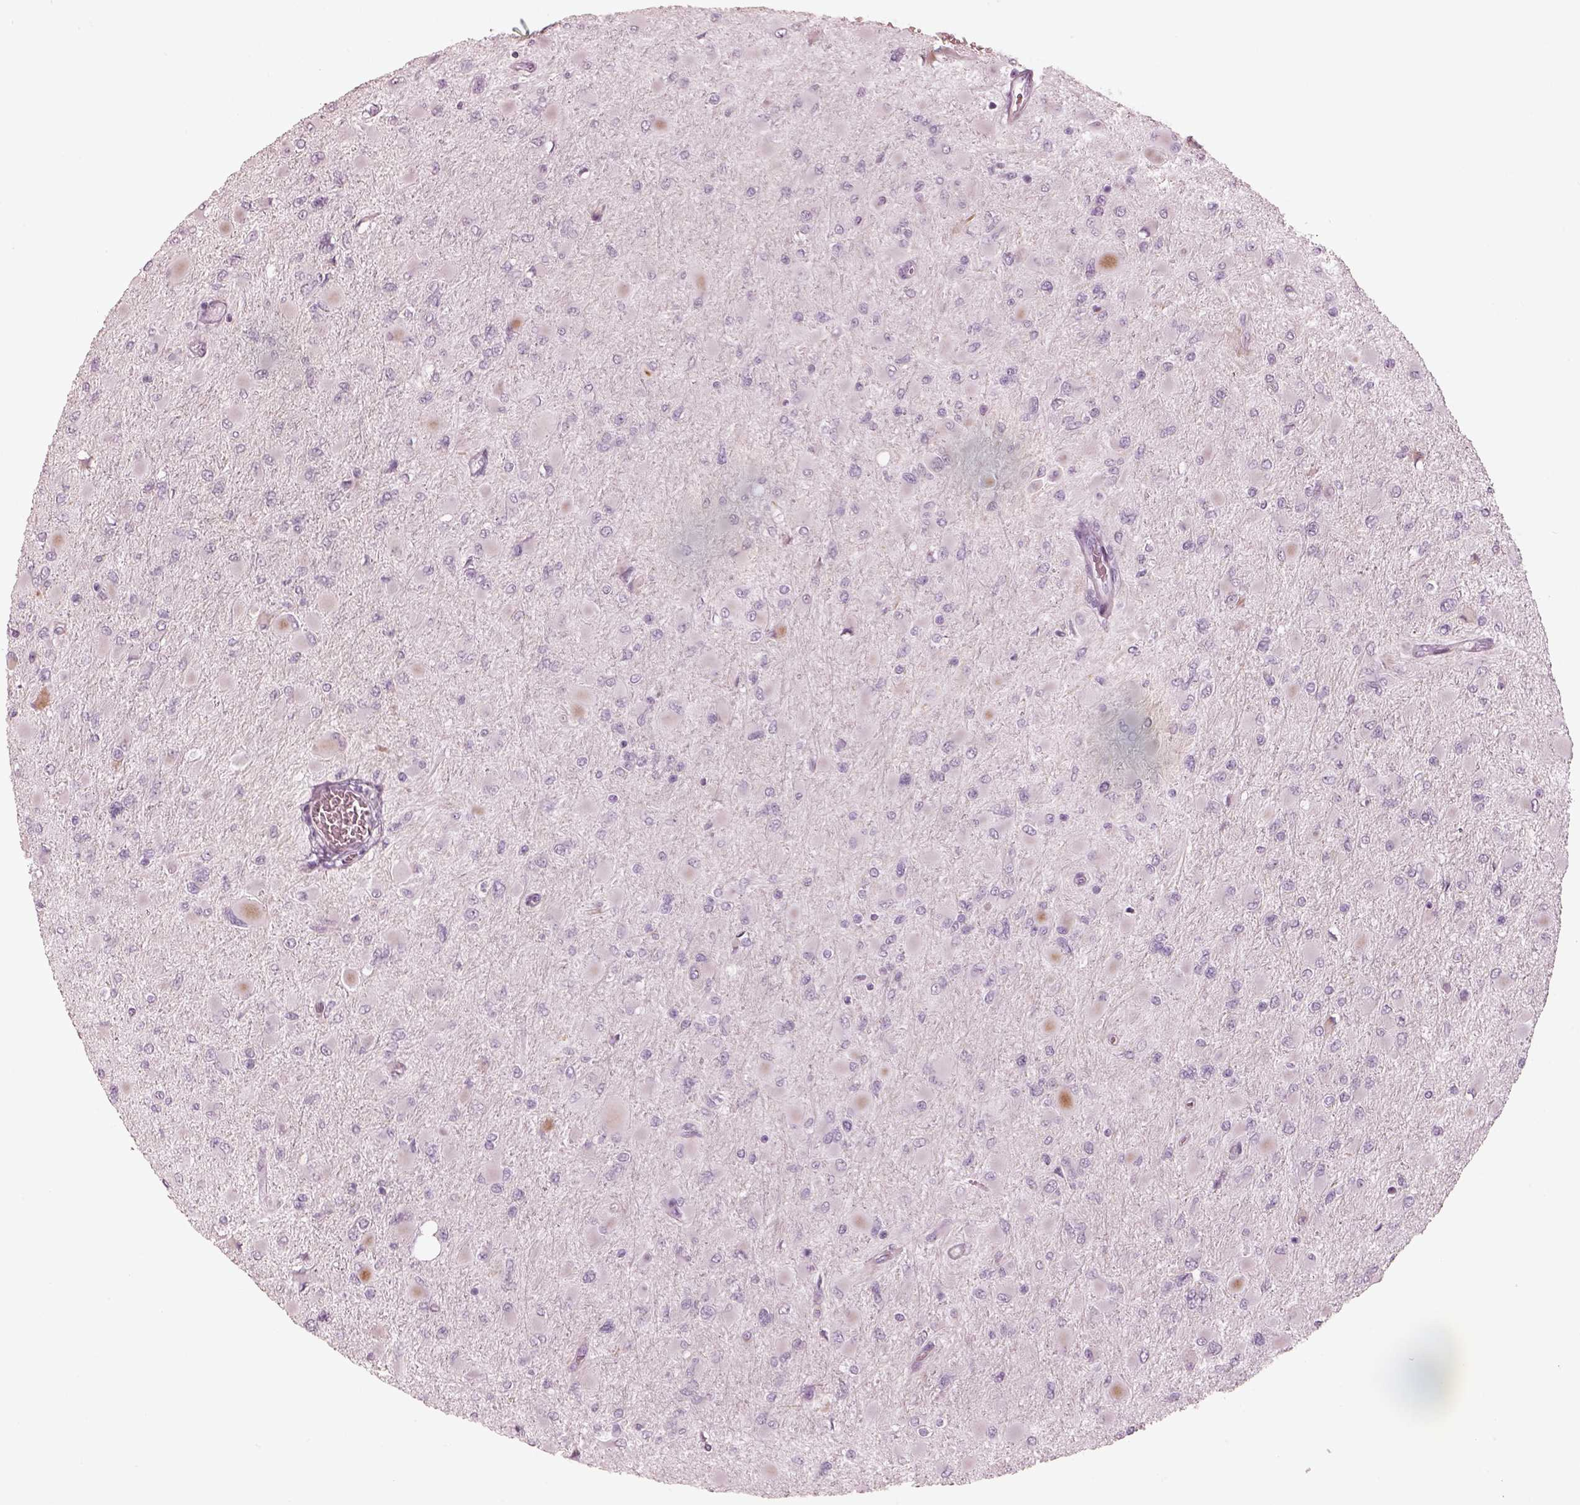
{"staining": {"intensity": "negative", "quantity": "none", "location": "none"}, "tissue": "glioma", "cell_type": "Tumor cells", "image_type": "cancer", "snomed": [{"axis": "morphology", "description": "Glioma, malignant, High grade"}, {"axis": "topography", "description": "Cerebral cortex"}], "caption": "This is an immunohistochemistry (IHC) image of malignant glioma (high-grade). There is no positivity in tumor cells.", "gene": "OPN4", "patient": {"sex": "female", "age": 36}}